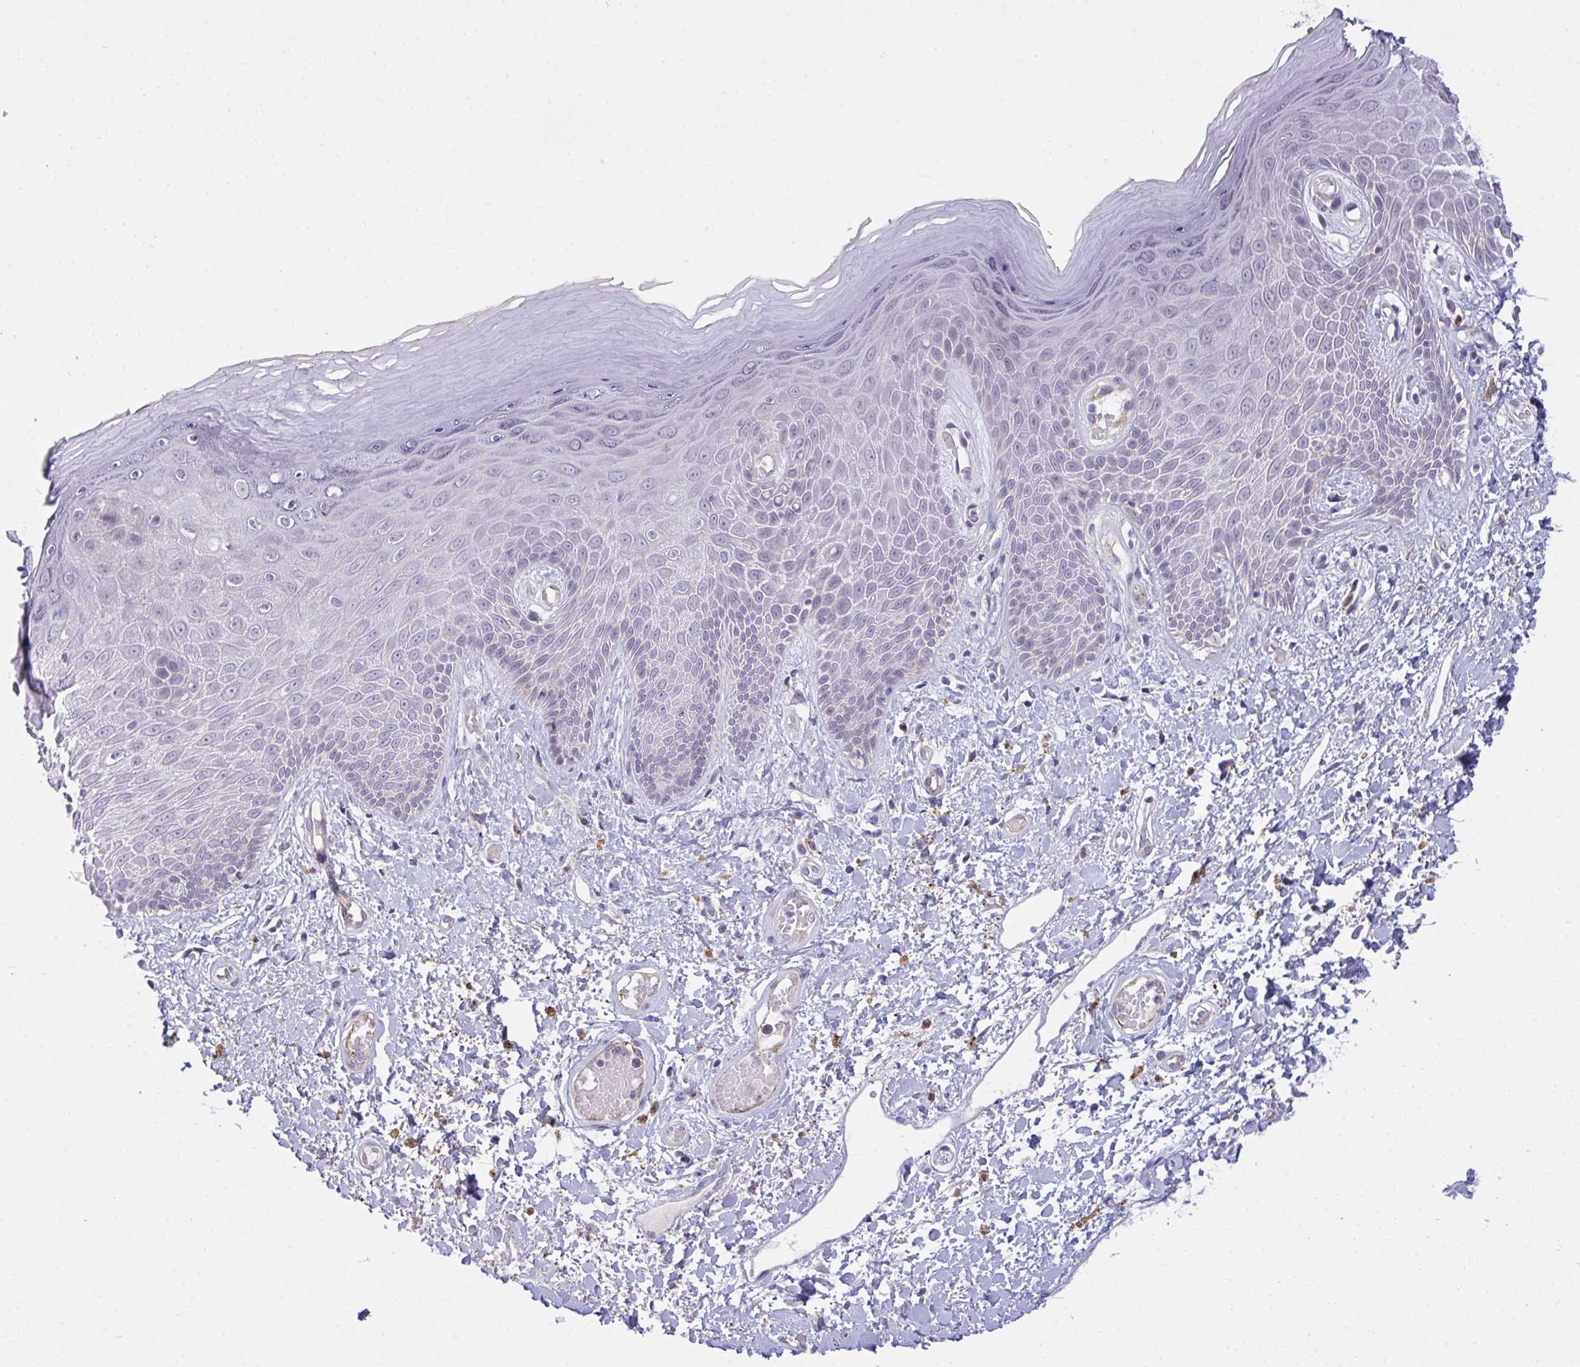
{"staining": {"intensity": "negative", "quantity": "none", "location": "none"}, "tissue": "skin", "cell_type": "Epidermal cells", "image_type": "normal", "snomed": [{"axis": "morphology", "description": "Normal tissue, NOS"}, {"axis": "topography", "description": "Anal"}, {"axis": "topography", "description": "Peripheral nerve tissue"}], "caption": "This image is of unremarkable skin stained with IHC to label a protein in brown with the nuclei are counter-stained blue. There is no staining in epidermal cells.", "gene": "SEMA6B", "patient": {"sex": "male", "age": 78}}